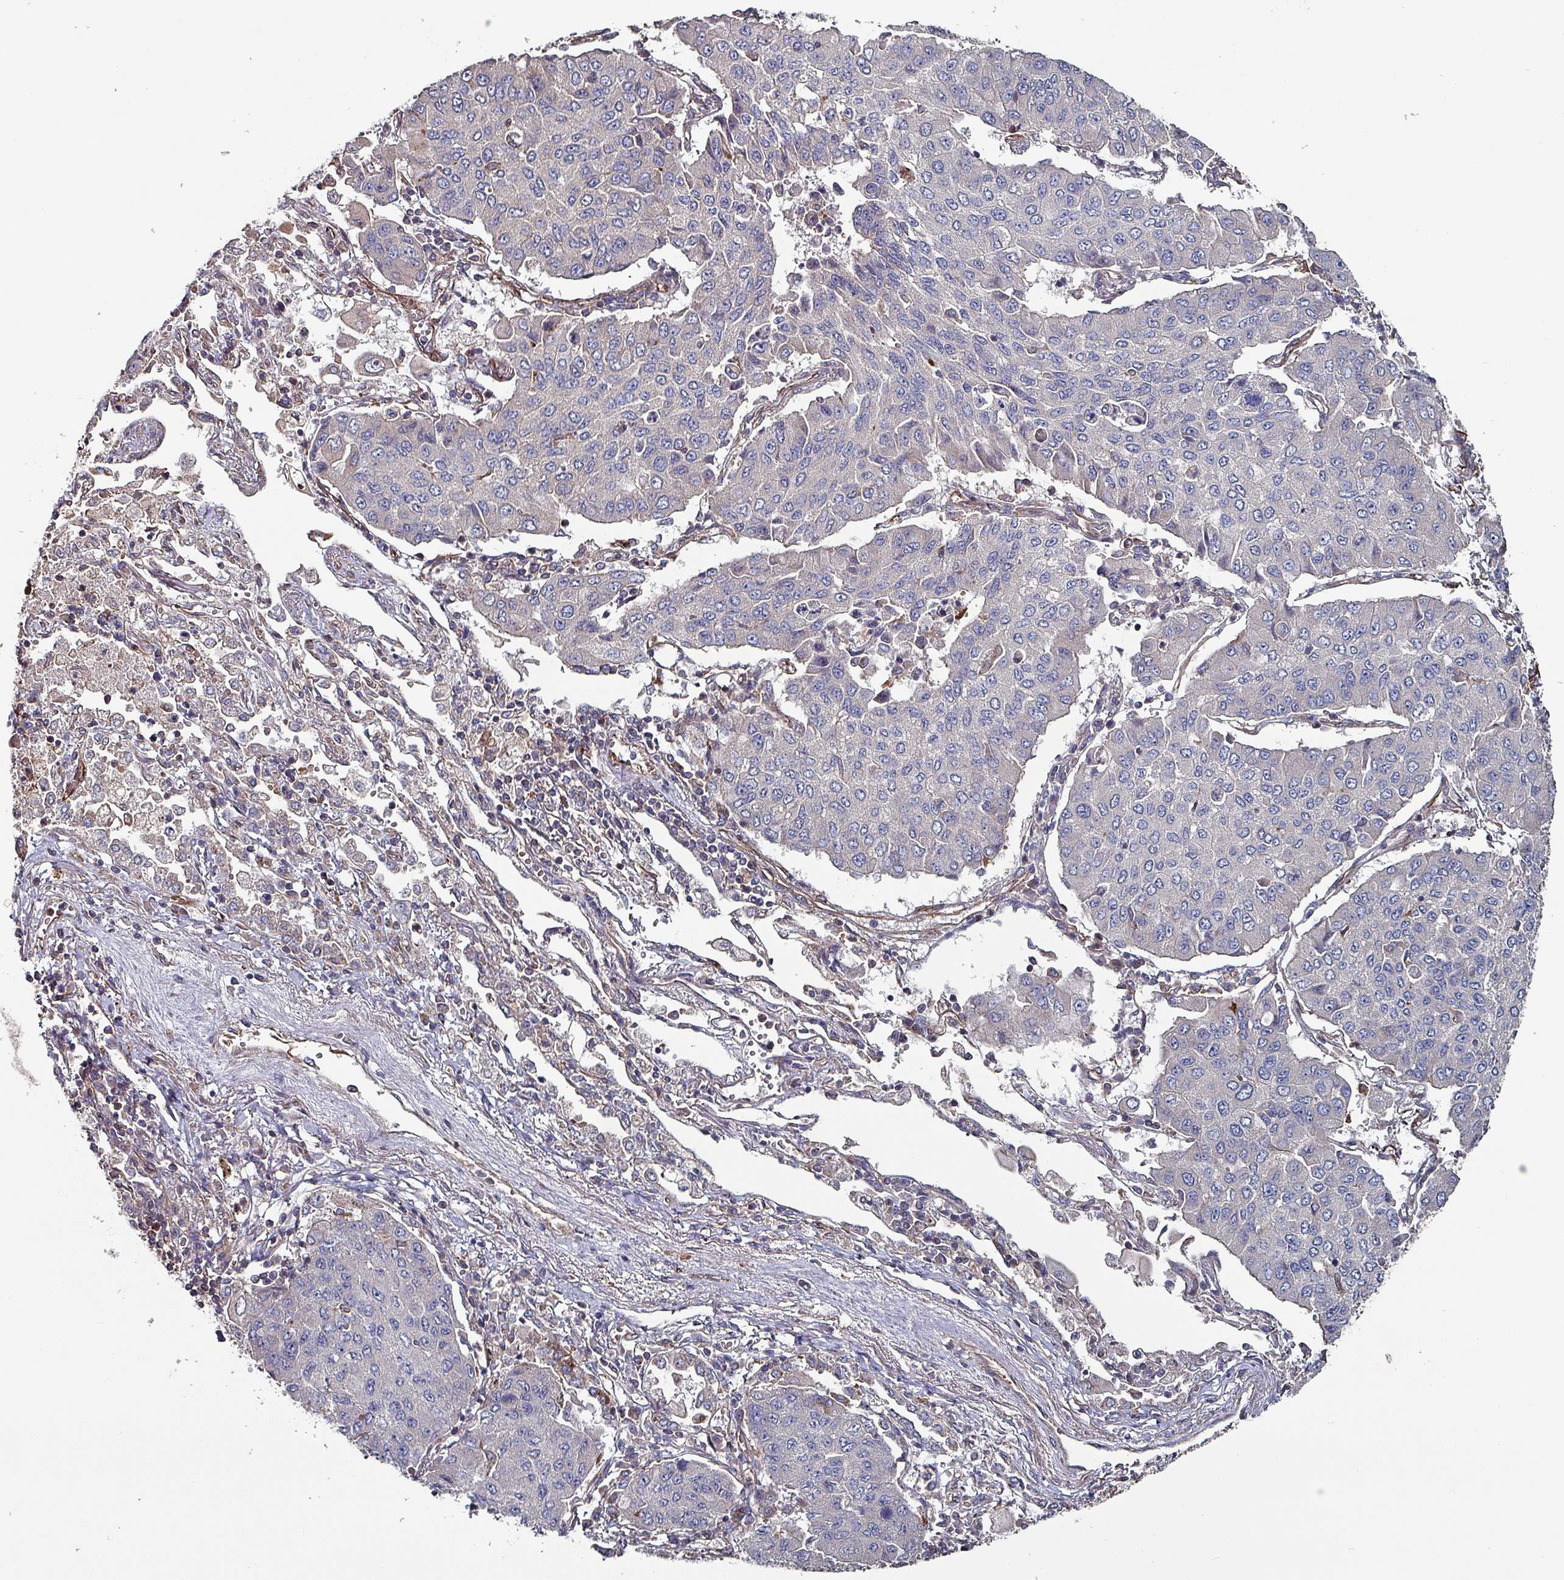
{"staining": {"intensity": "negative", "quantity": "none", "location": "none"}, "tissue": "lung cancer", "cell_type": "Tumor cells", "image_type": "cancer", "snomed": [{"axis": "morphology", "description": "Squamous cell carcinoma, NOS"}, {"axis": "topography", "description": "Lung"}], "caption": "Immunohistochemical staining of human squamous cell carcinoma (lung) reveals no significant expression in tumor cells.", "gene": "ANO10", "patient": {"sex": "male", "age": 74}}